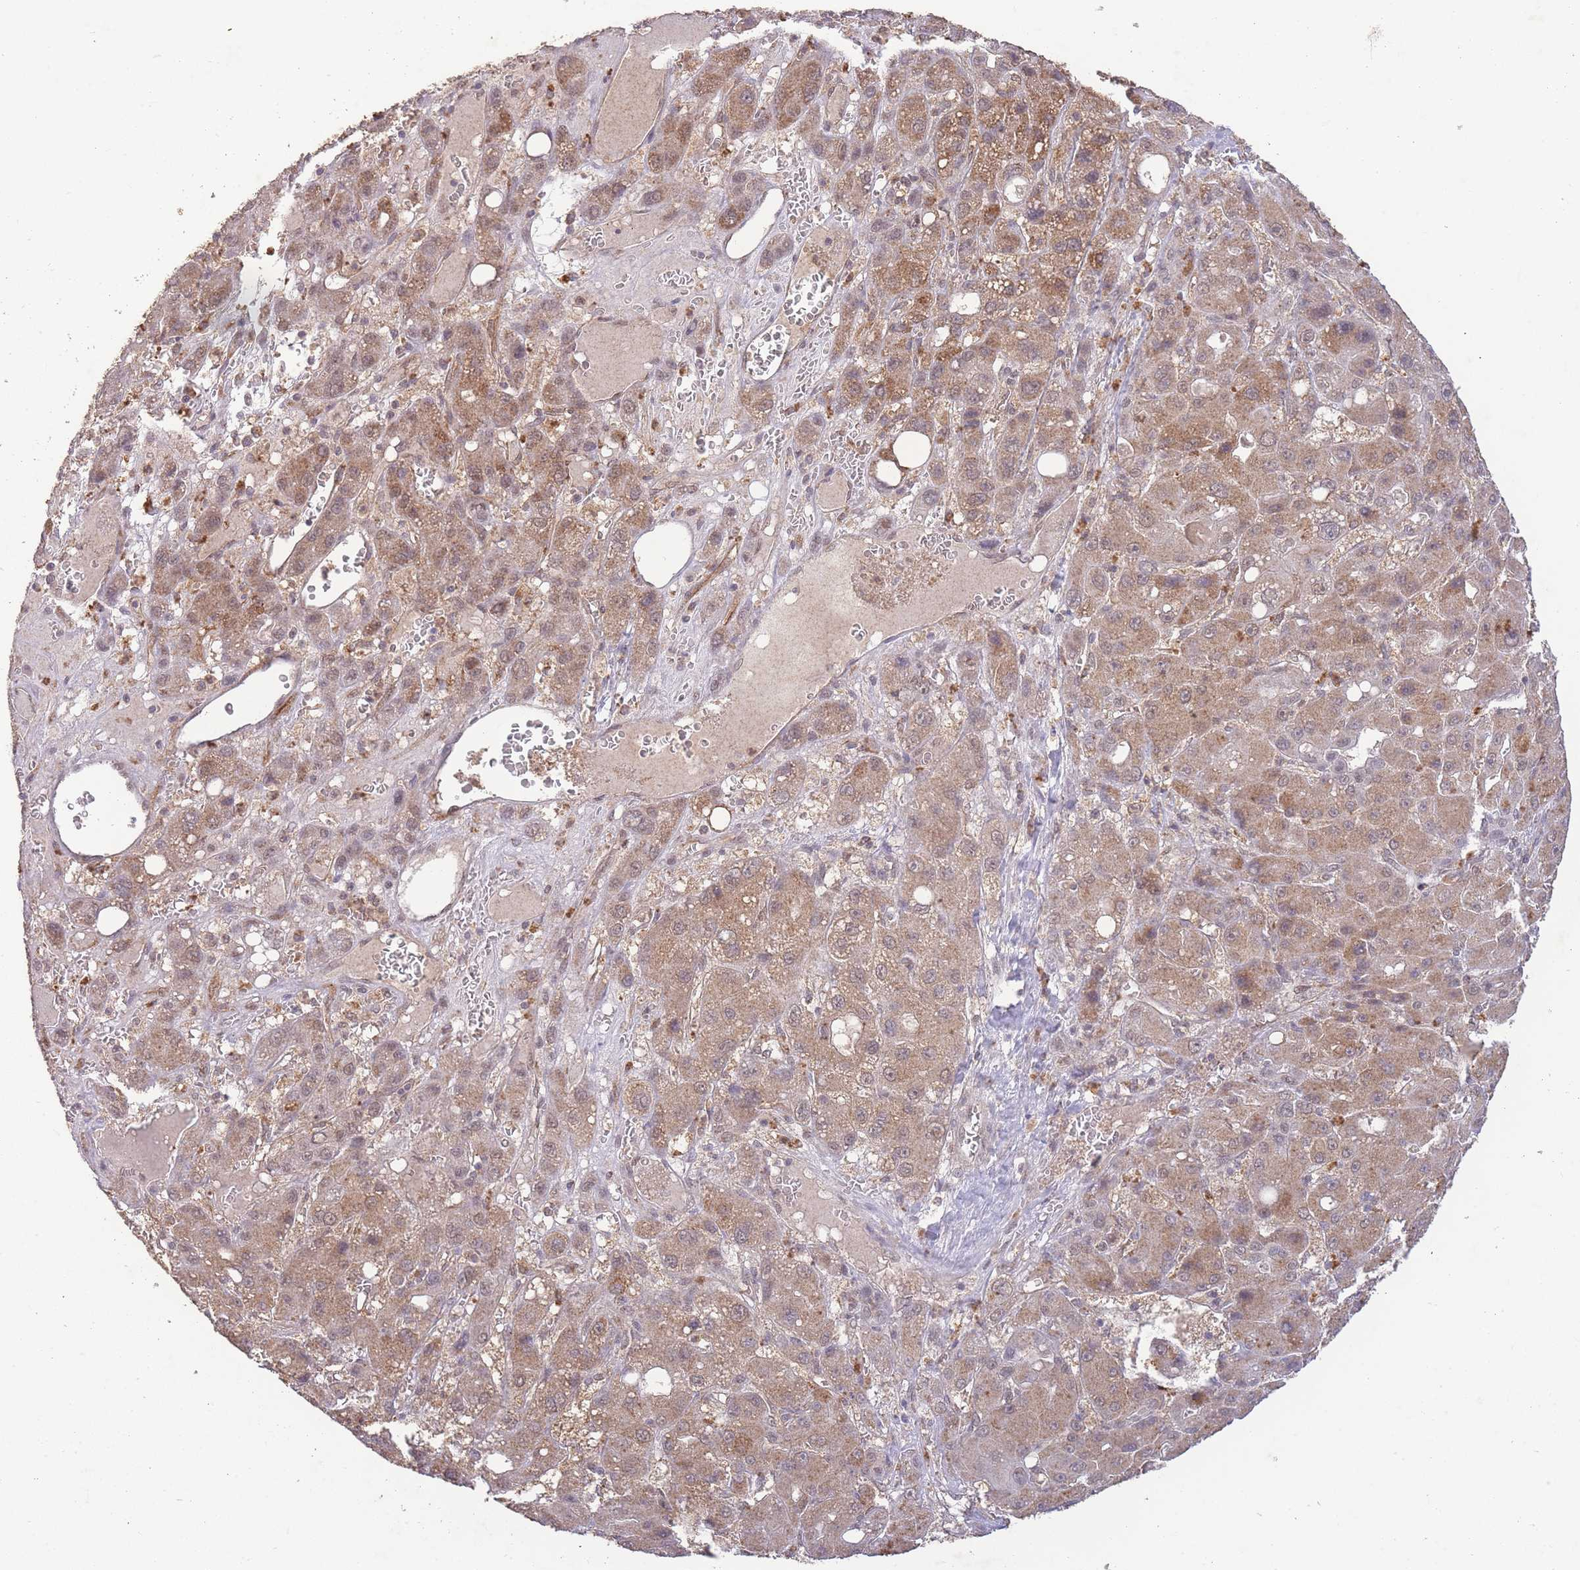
{"staining": {"intensity": "moderate", "quantity": ">75%", "location": "cytoplasmic/membranous,nuclear"}, "tissue": "liver cancer", "cell_type": "Tumor cells", "image_type": "cancer", "snomed": [{"axis": "morphology", "description": "Carcinoma, Hepatocellular, NOS"}, {"axis": "topography", "description": "Liver"}], "caption": "This is a photomicrograph of IHC staining of liver cancer, which shows moderate expression in the cytoplasmic/membranous and nuclear of tumor cells.", "gene": "RNF144B", "patient": {"sex": "male", "age": 55}}